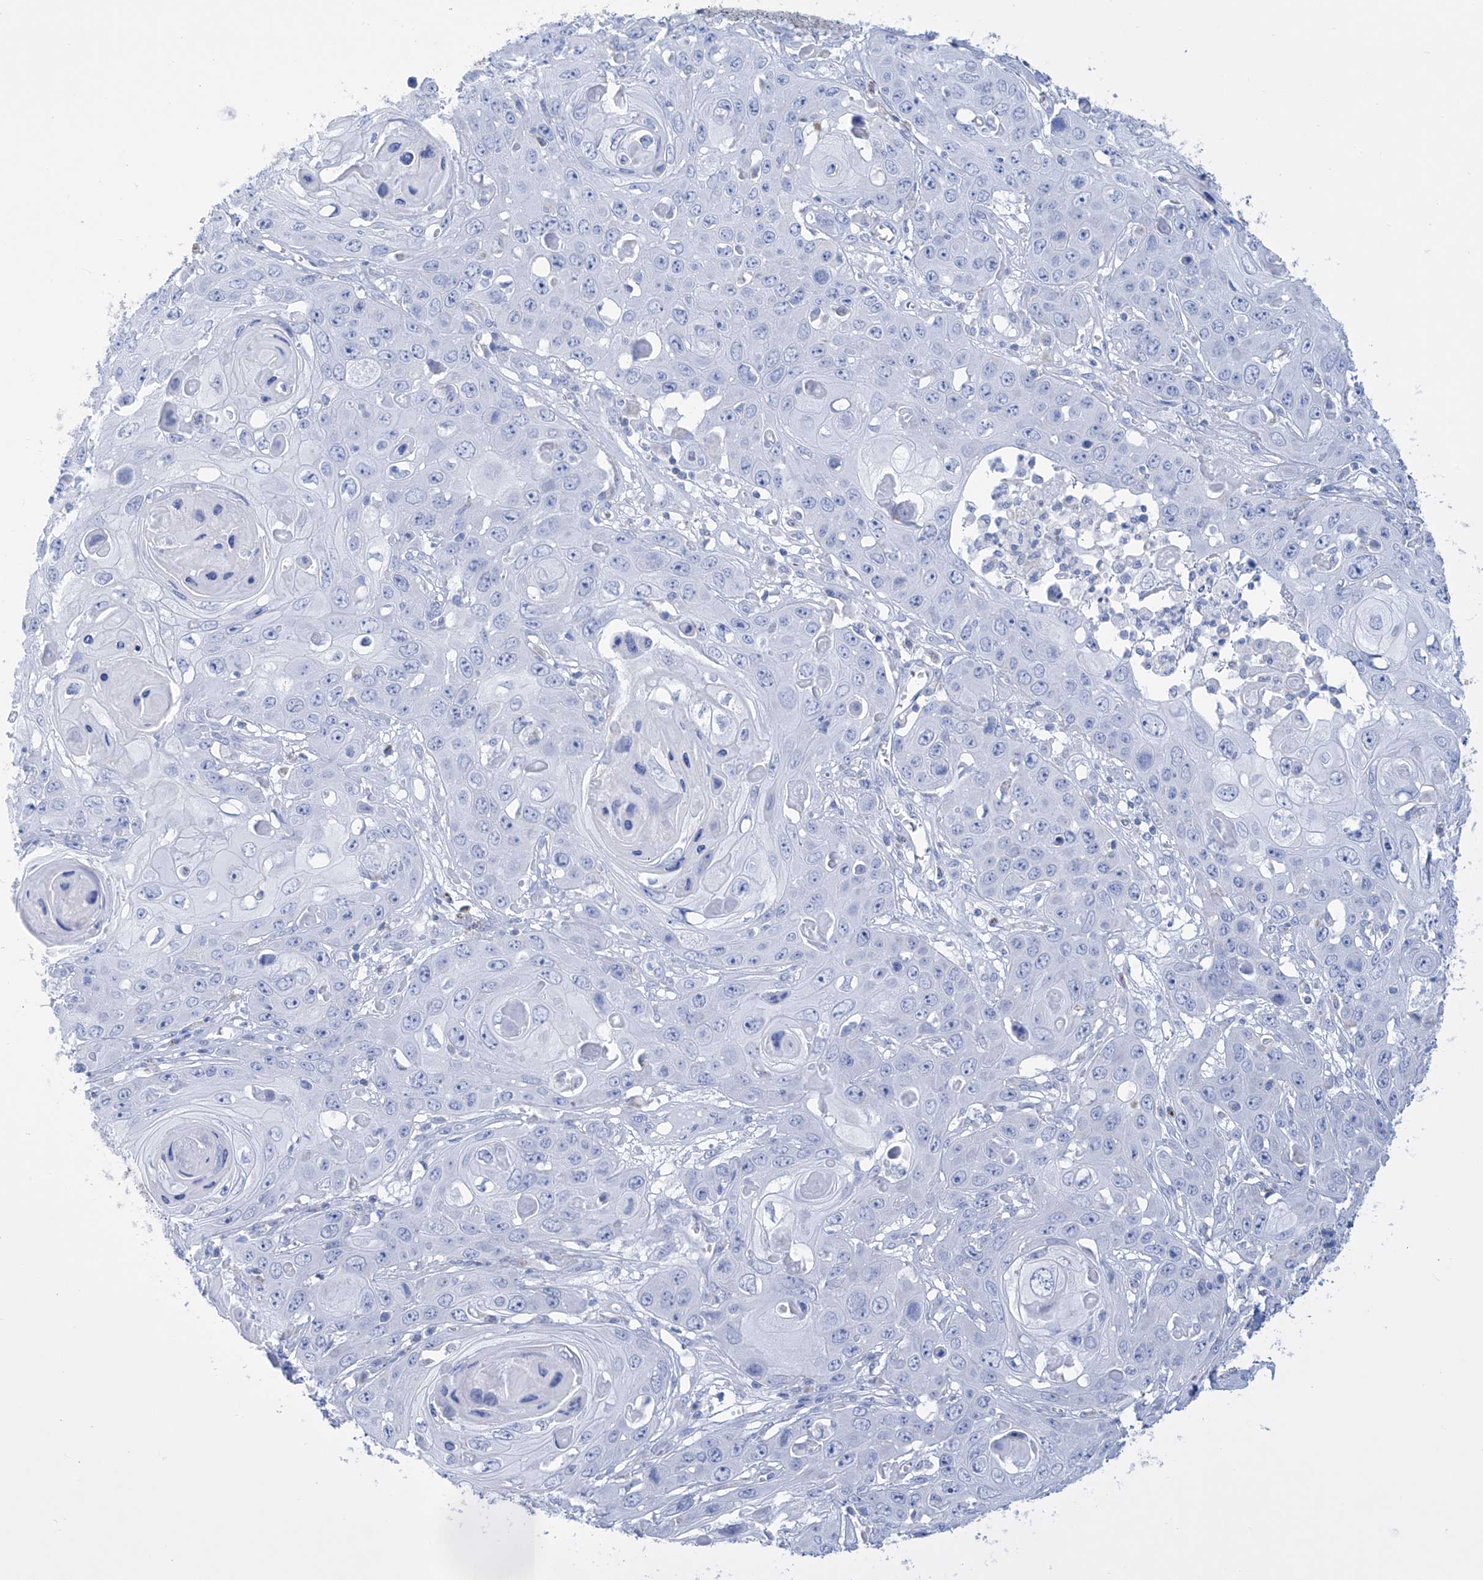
{"staining": {"intensity": "negative", "quantity": "none", "location": "none"}, "tissue": "skin cancer", "cell_type": "Tumor cells", "image_type": "cancer", "snomed": [{"axis": "morphology", "description": "Squamous cell carcinoma, NOS"}, {"axis": "topography", "description": "Skin"}], "caption": "The immunohistochemistry image has no significant staining in tumor cells of skin cancer (squamous cell carcinoma) tissue.", "gene": "ALDH6A1", "patient": {"sex": "male", "age": 55}}